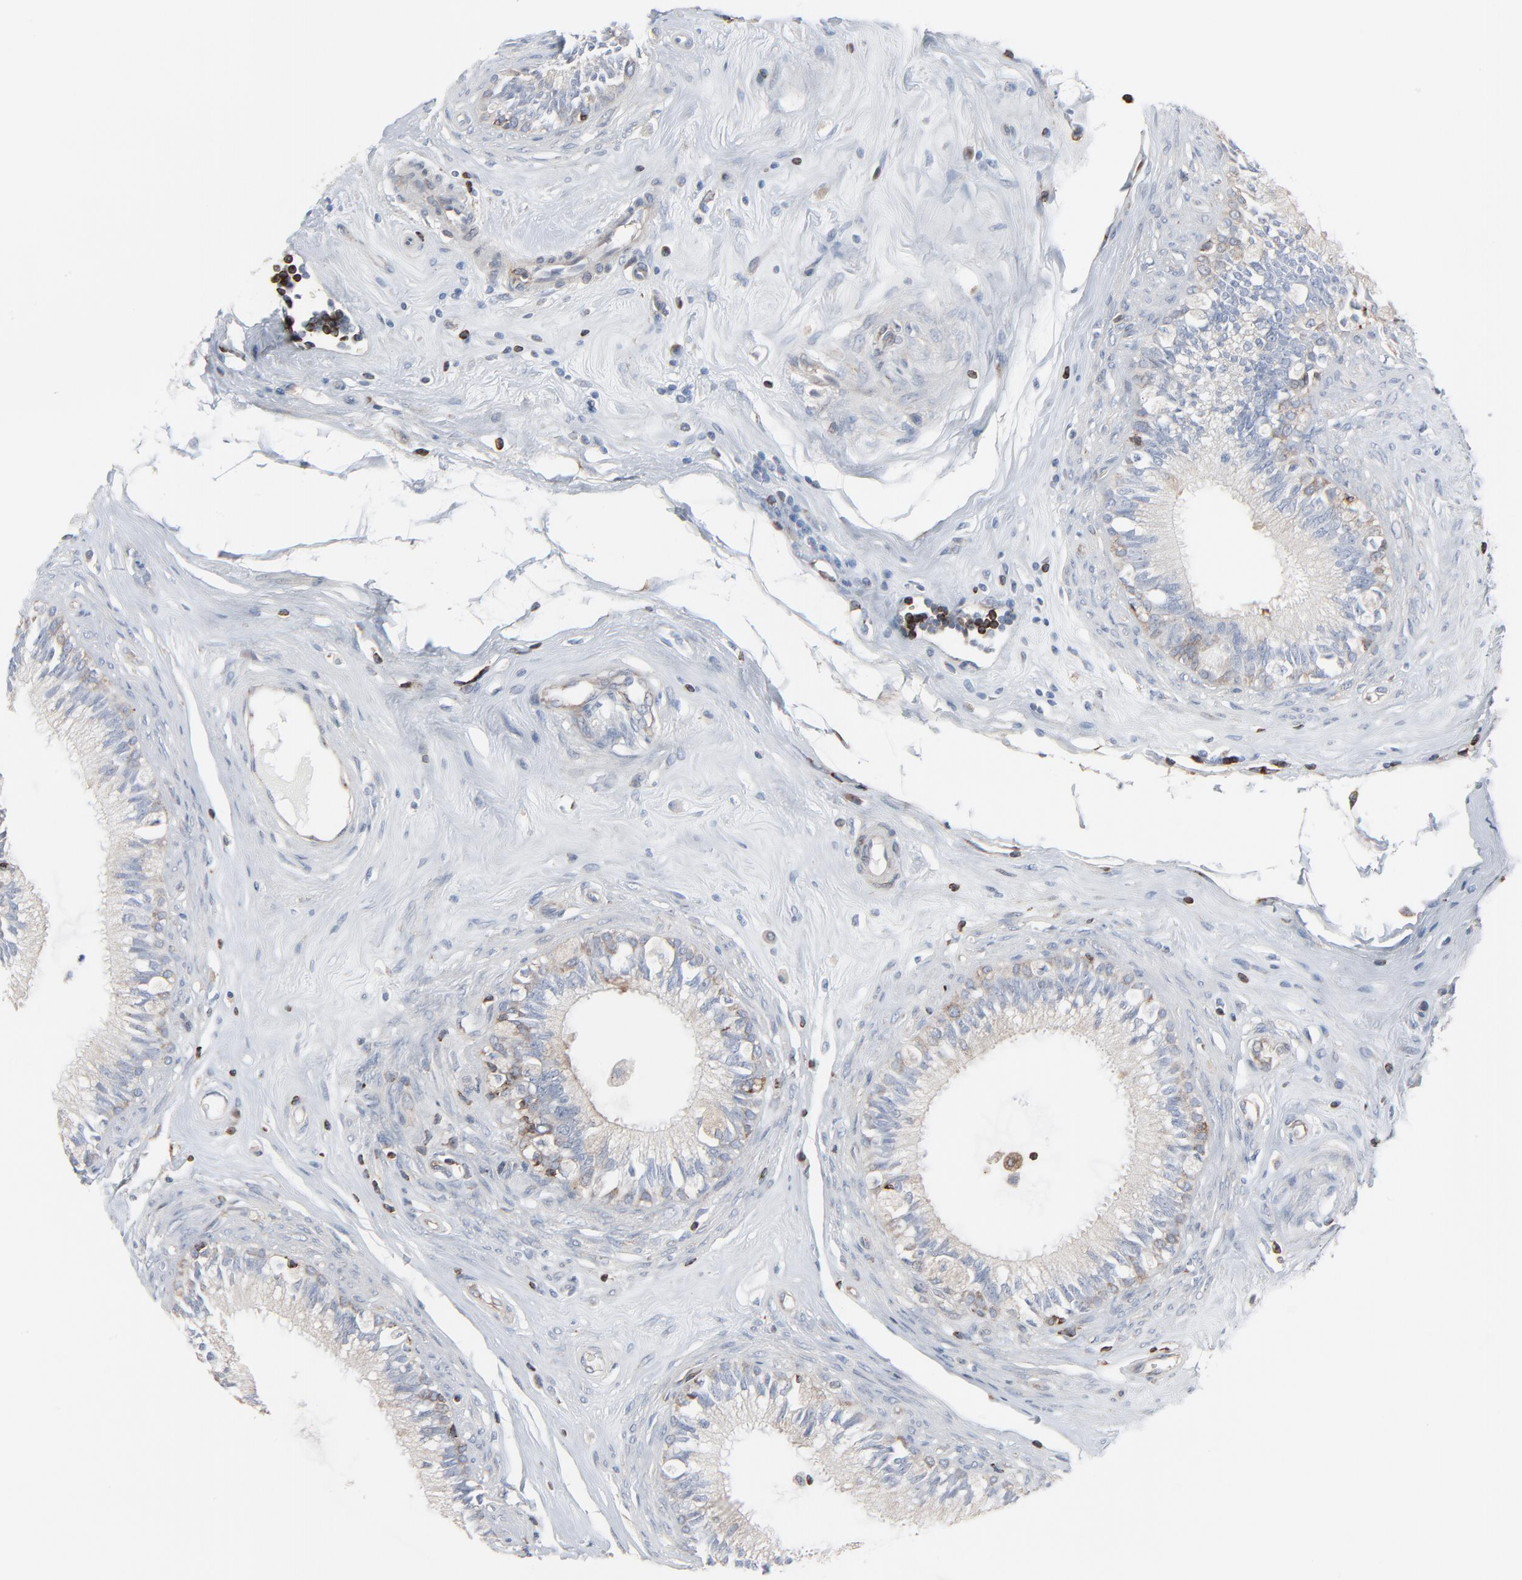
{"staining": {"intensity": "weak", "quantity": "<25%", "location": "cytoplasmic/membranous"}, "tissue": "epididymis", "cell_type": "Glandular cells", "image_type": "normal", "snomed": [{"axis": "morphology", "description": "Normal tissue, NOS"}, {"axis": "morphology", "description": "Inflammation, NOS"}, {"axis": "topography", "description": "Epididymis"}], "caption": "Glandular cells show no significant protein positivity in unremarkable epididymis. (Stains: DAB immunohistochemistry (IHC) with hematoxylin counter stain, Microscopy: brightfield microscopy at high magnification).", "gene": "OPTN", "patient": {"sex": "male", "age": 84}}